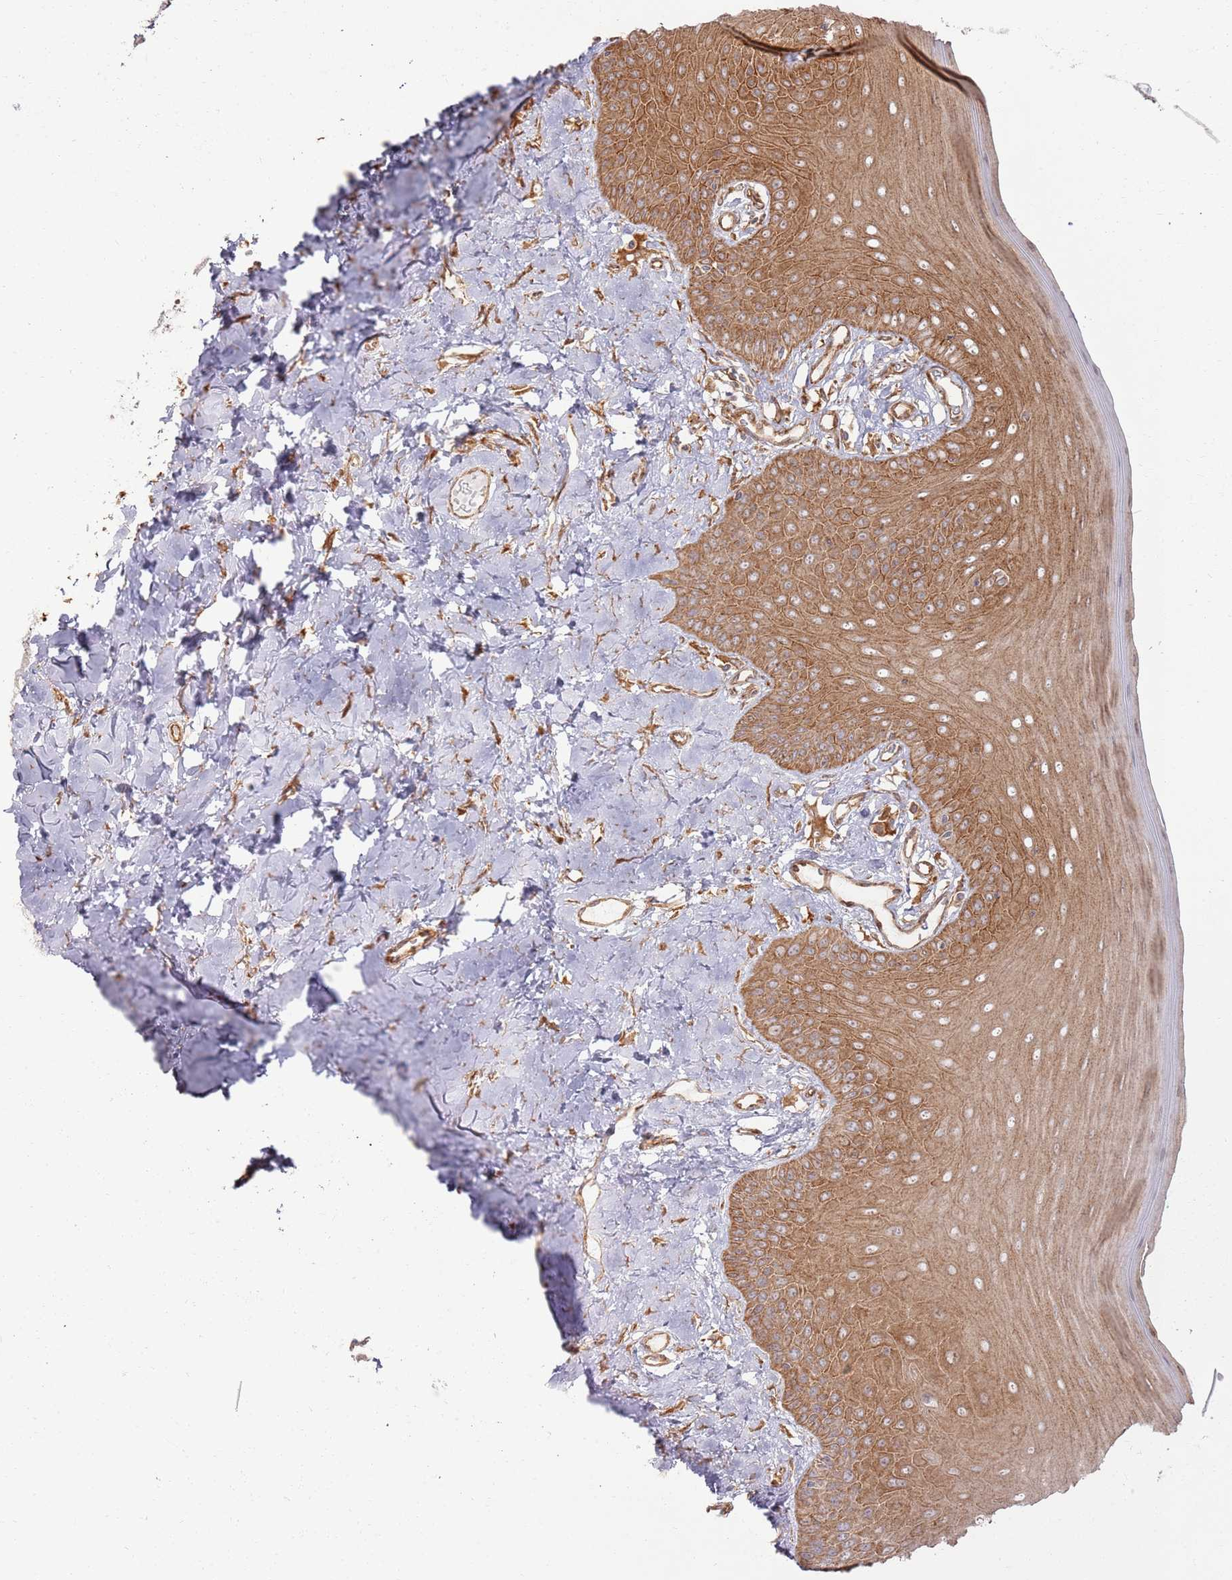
{"staining": {"intensity": "moderate", "quantity": ">75%", "location": "cytoplasmic/membranous"}, "tissue": "oral mucosa", "cell_type": "Squamous epithelial cells", "image_type": "normal", "snomed": [{"axis": "morphology", "description": "Normal tissue, NOS"}, {"axis": "topography", "description": "Oral tissue"}], "caption": "A high-resolution image shows immunohistochemistry staining of unremarkable oral mucosa, which displays moderate cytoplasmic/membranous staining in about >75% of squamous epithelial cells. (IHC, brightfield microscopy, high magnification).", "gene": "PHF21A", "patient": {"sex": "male", "age": 74}}